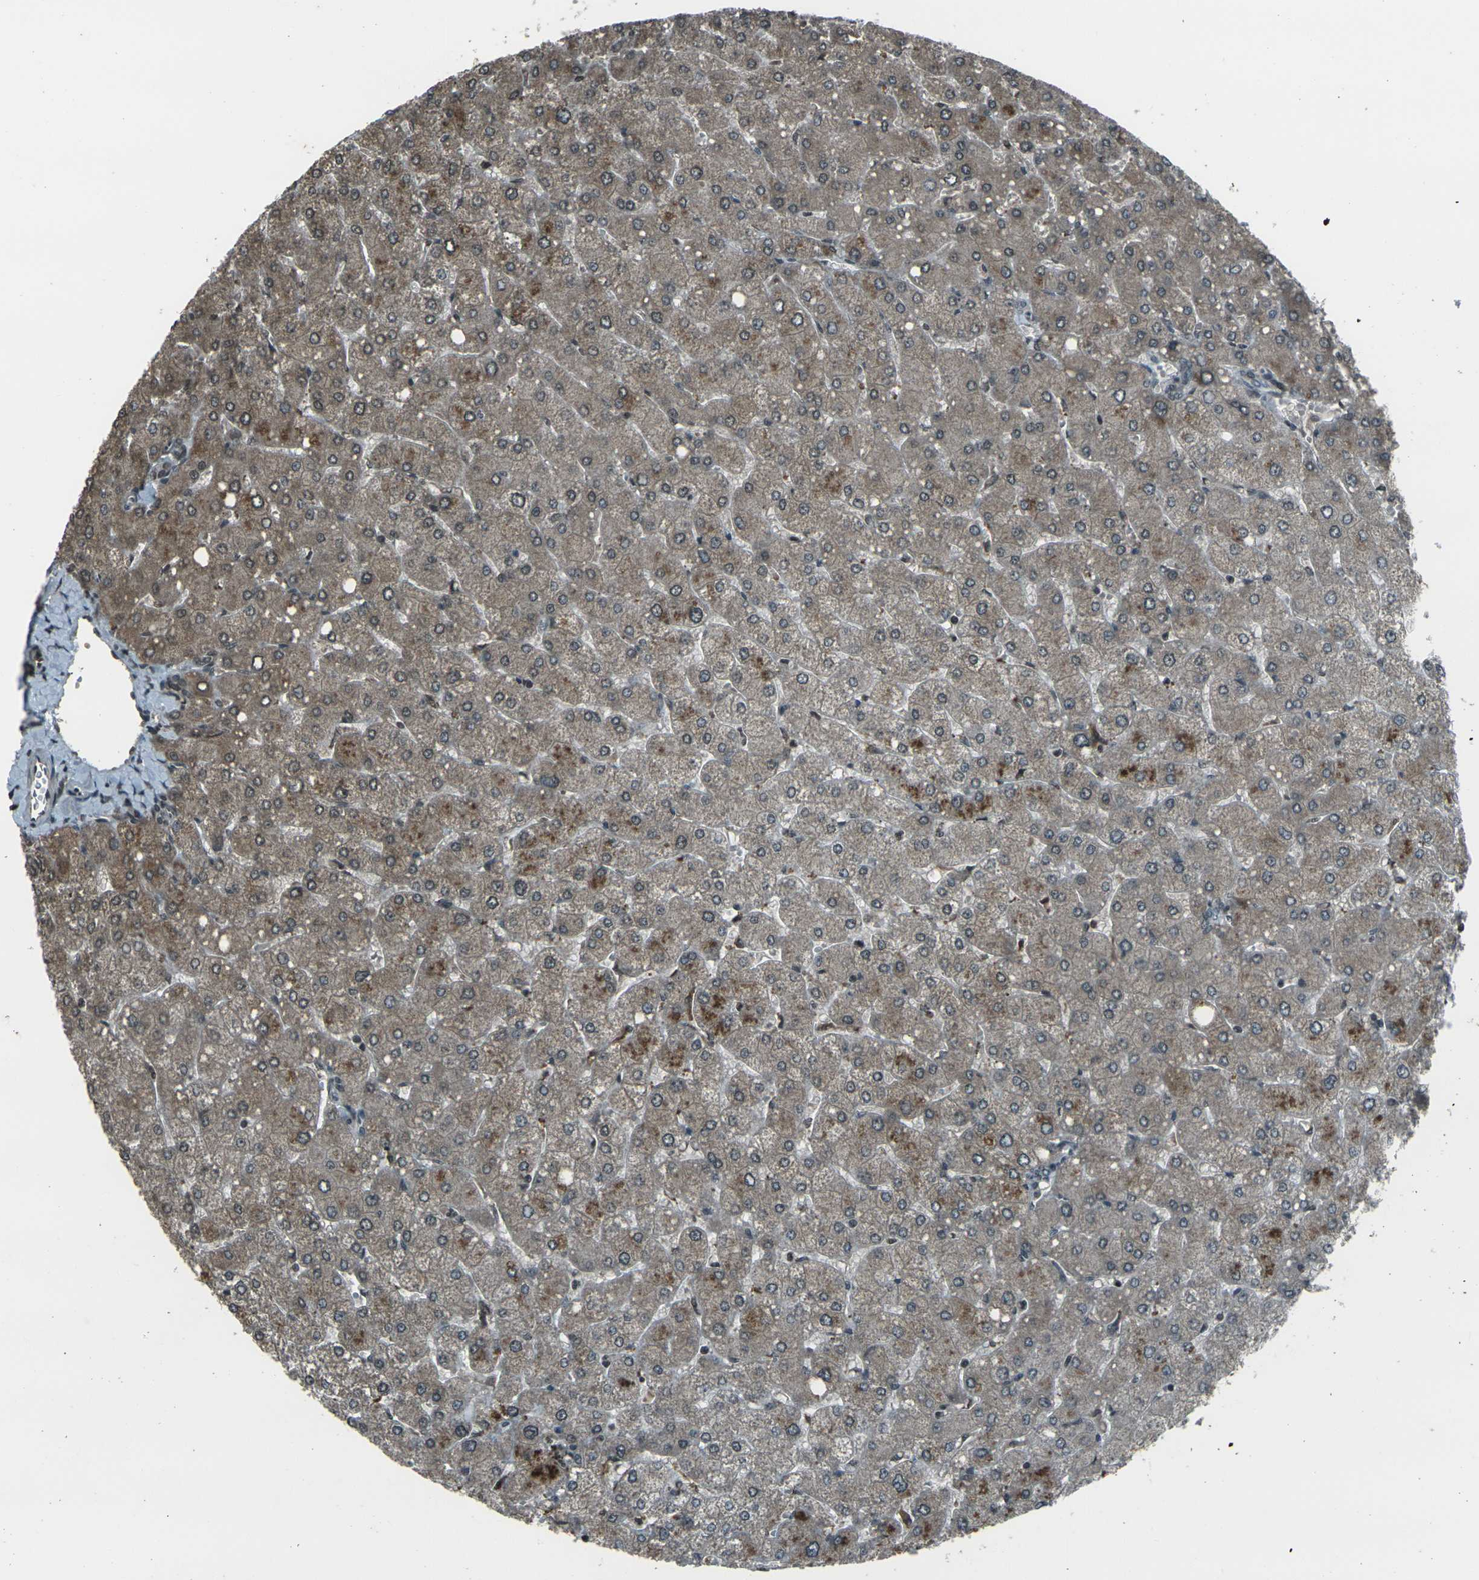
{"staining": {"intensity": "weak", "quantity": "25%-75%", "location": "nuclear"}, "tissue": "liver", "cell_type": "Cholangiocytes", "image_type": "normal", "snomed": [{"axis": "morphology", "description": "Normal tissue, NOS"}, {"axis": "topography", "description": "Liver"}], "caption": "Protein expression analysis of unremarkable human liver reveals weak nuclear positivity in approximately 25%-75% of cholangiocytes.", "gene": "PRPF8", "patient": {"sex": "male", "age": 55}}